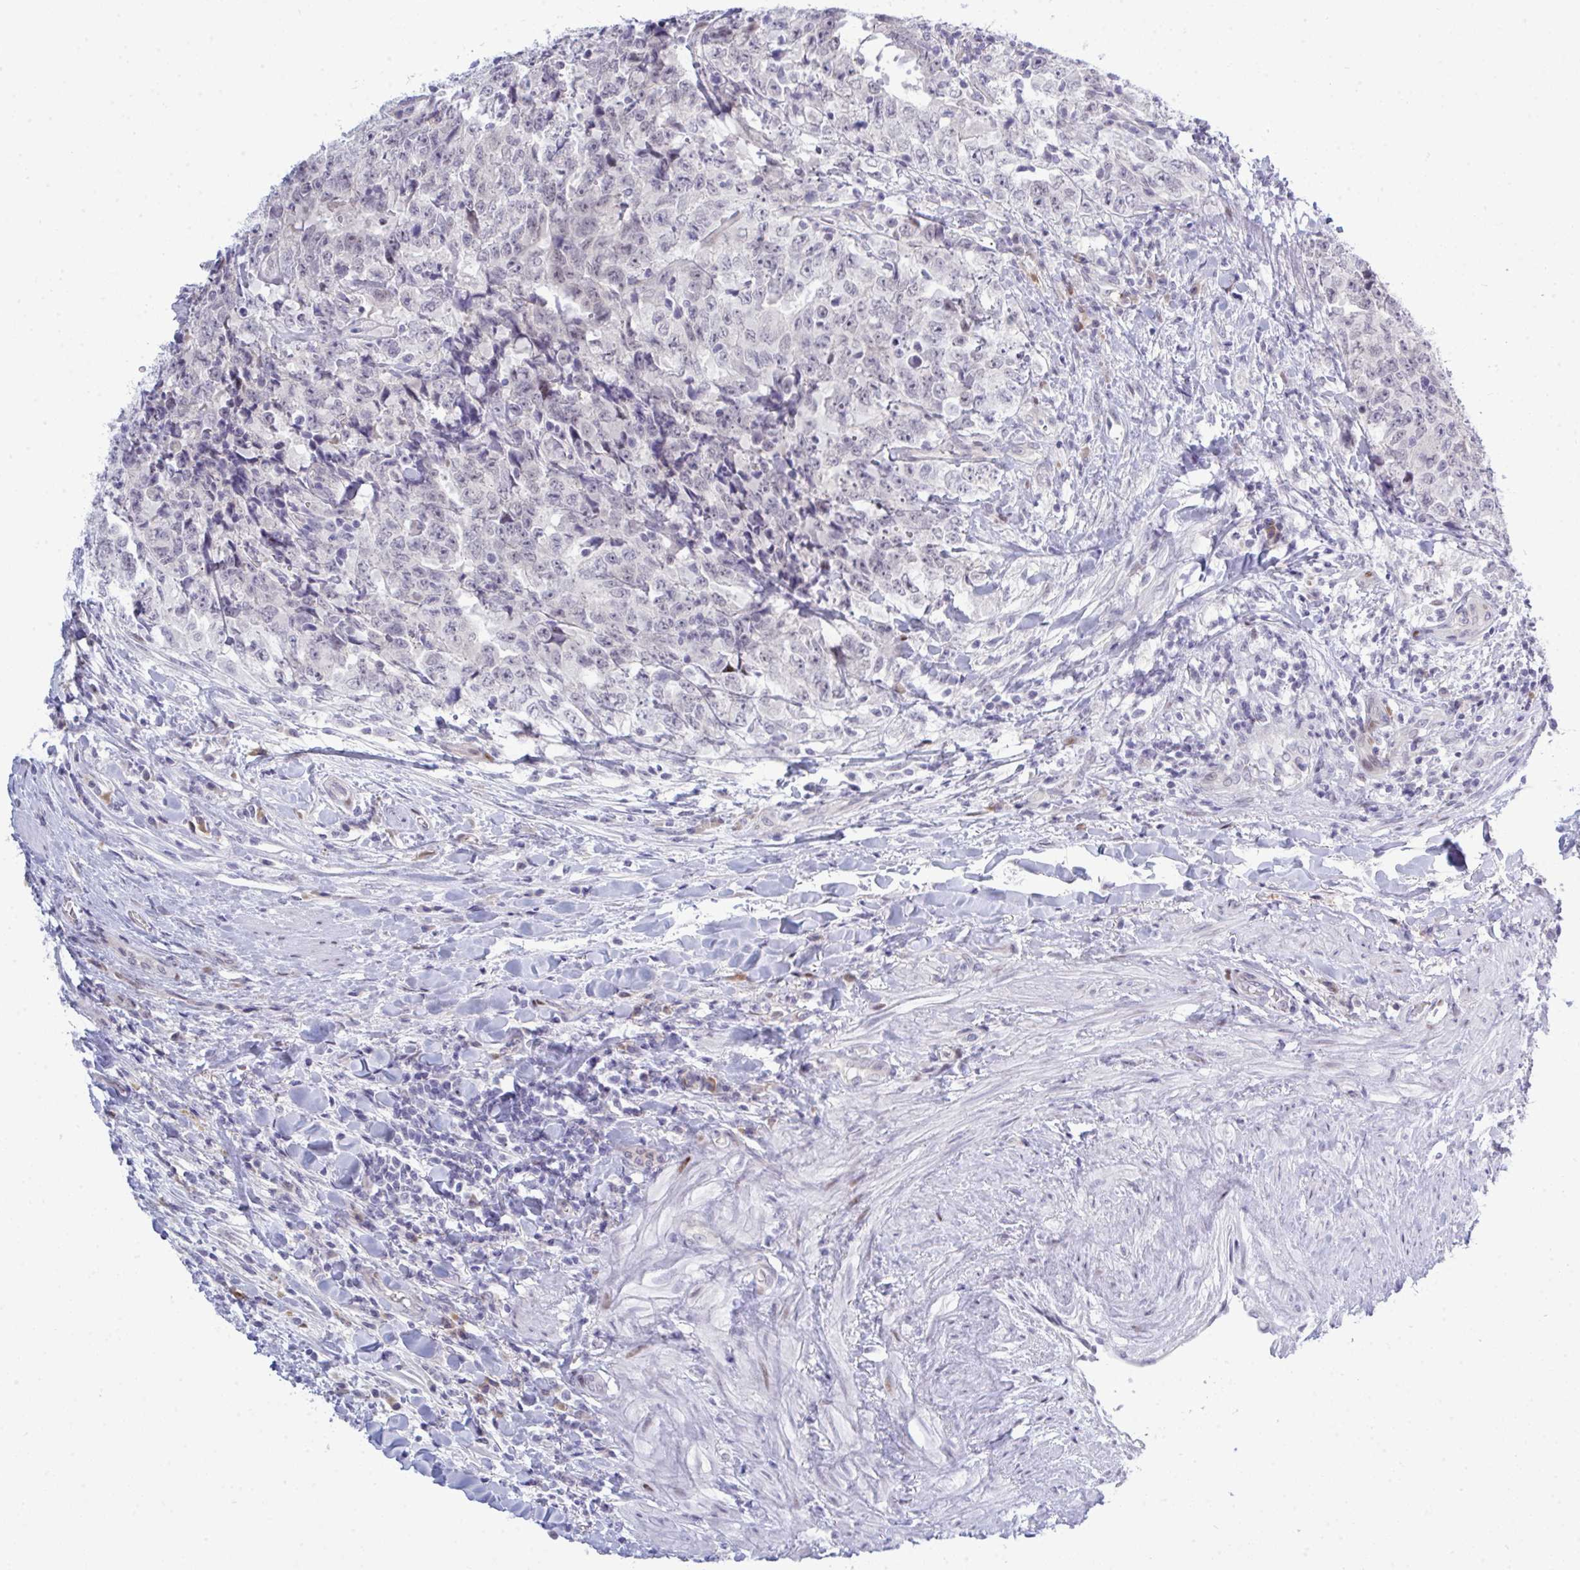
{"staining": {"intensity": "negative", "quantity": "none", "location": "none"}, "tissue": "testis cancer", "cell_type": "Tumor cells", "image_type": "cancer", "snomed": [{"axis": "morphology", "description": "Carcinoma, Embryonal, NOS"}, {"axis": "topography", "description": "Testis"}], "caption": "The photomicrograph demonstrates no staining of tumor cells in testis cancer.", "gene": "TAB1", "patient": {"sex": "male", "age": 24}}